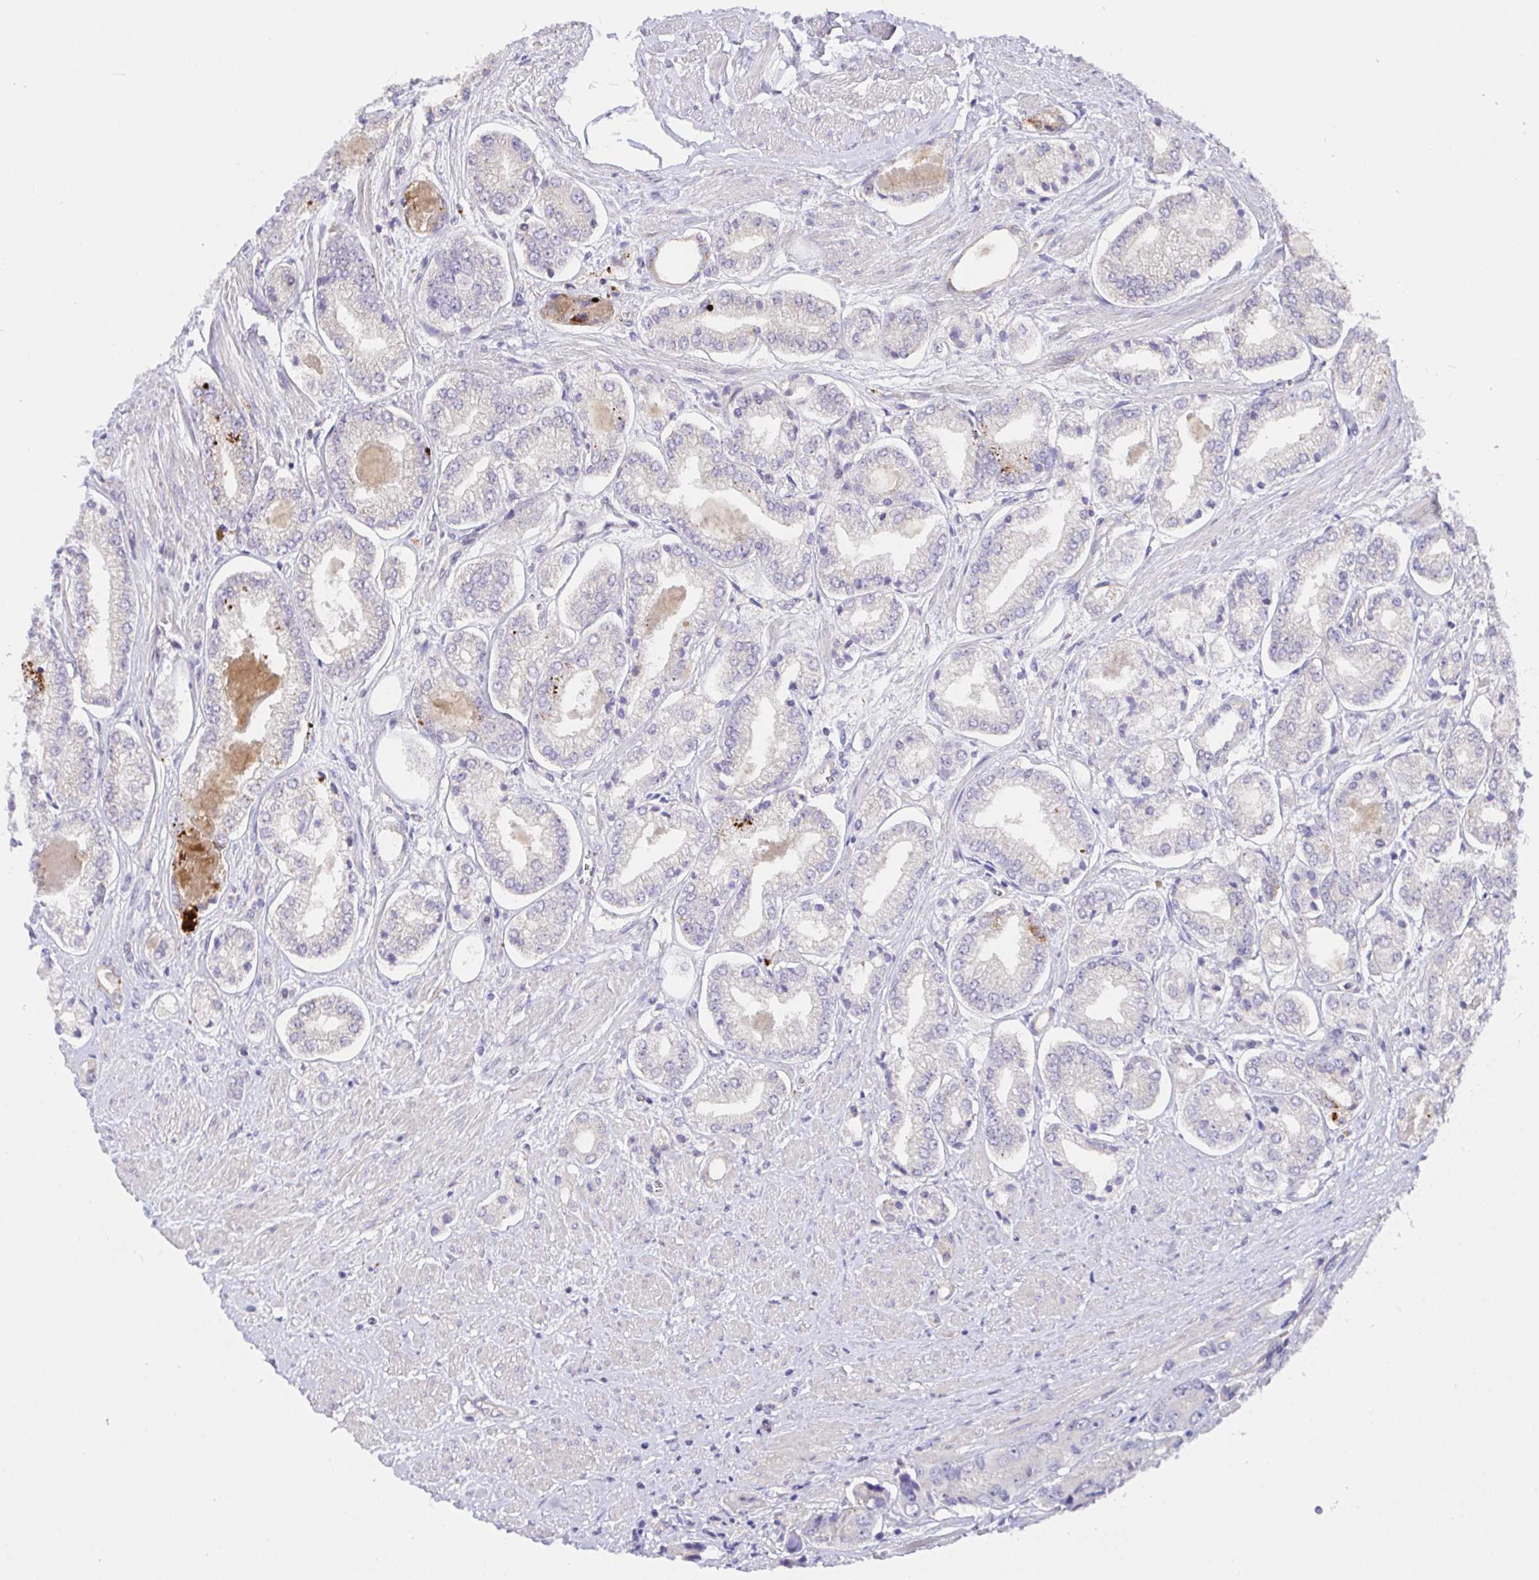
{"staining": {"intensity": "moderate", "quantity": "<25%", "location": "cytoplasmic/membranous"}, "tissue": "prostate cancer", "cell_type": "Tumor cells", "image_type": "cancer", "snomed": [{"axis": "morphology", "description": "Adenocarcinoma, Low grade"}, {"axis": "topography", "description": "Prostate"}], "caption": "Tumor cells reveal low levels of moderate cytoplasmic/membranous expression in about <25% of cells in human prostate cancer.", "gene": "TIMELESS", "patient": {"sex": "male", "age": 69}}